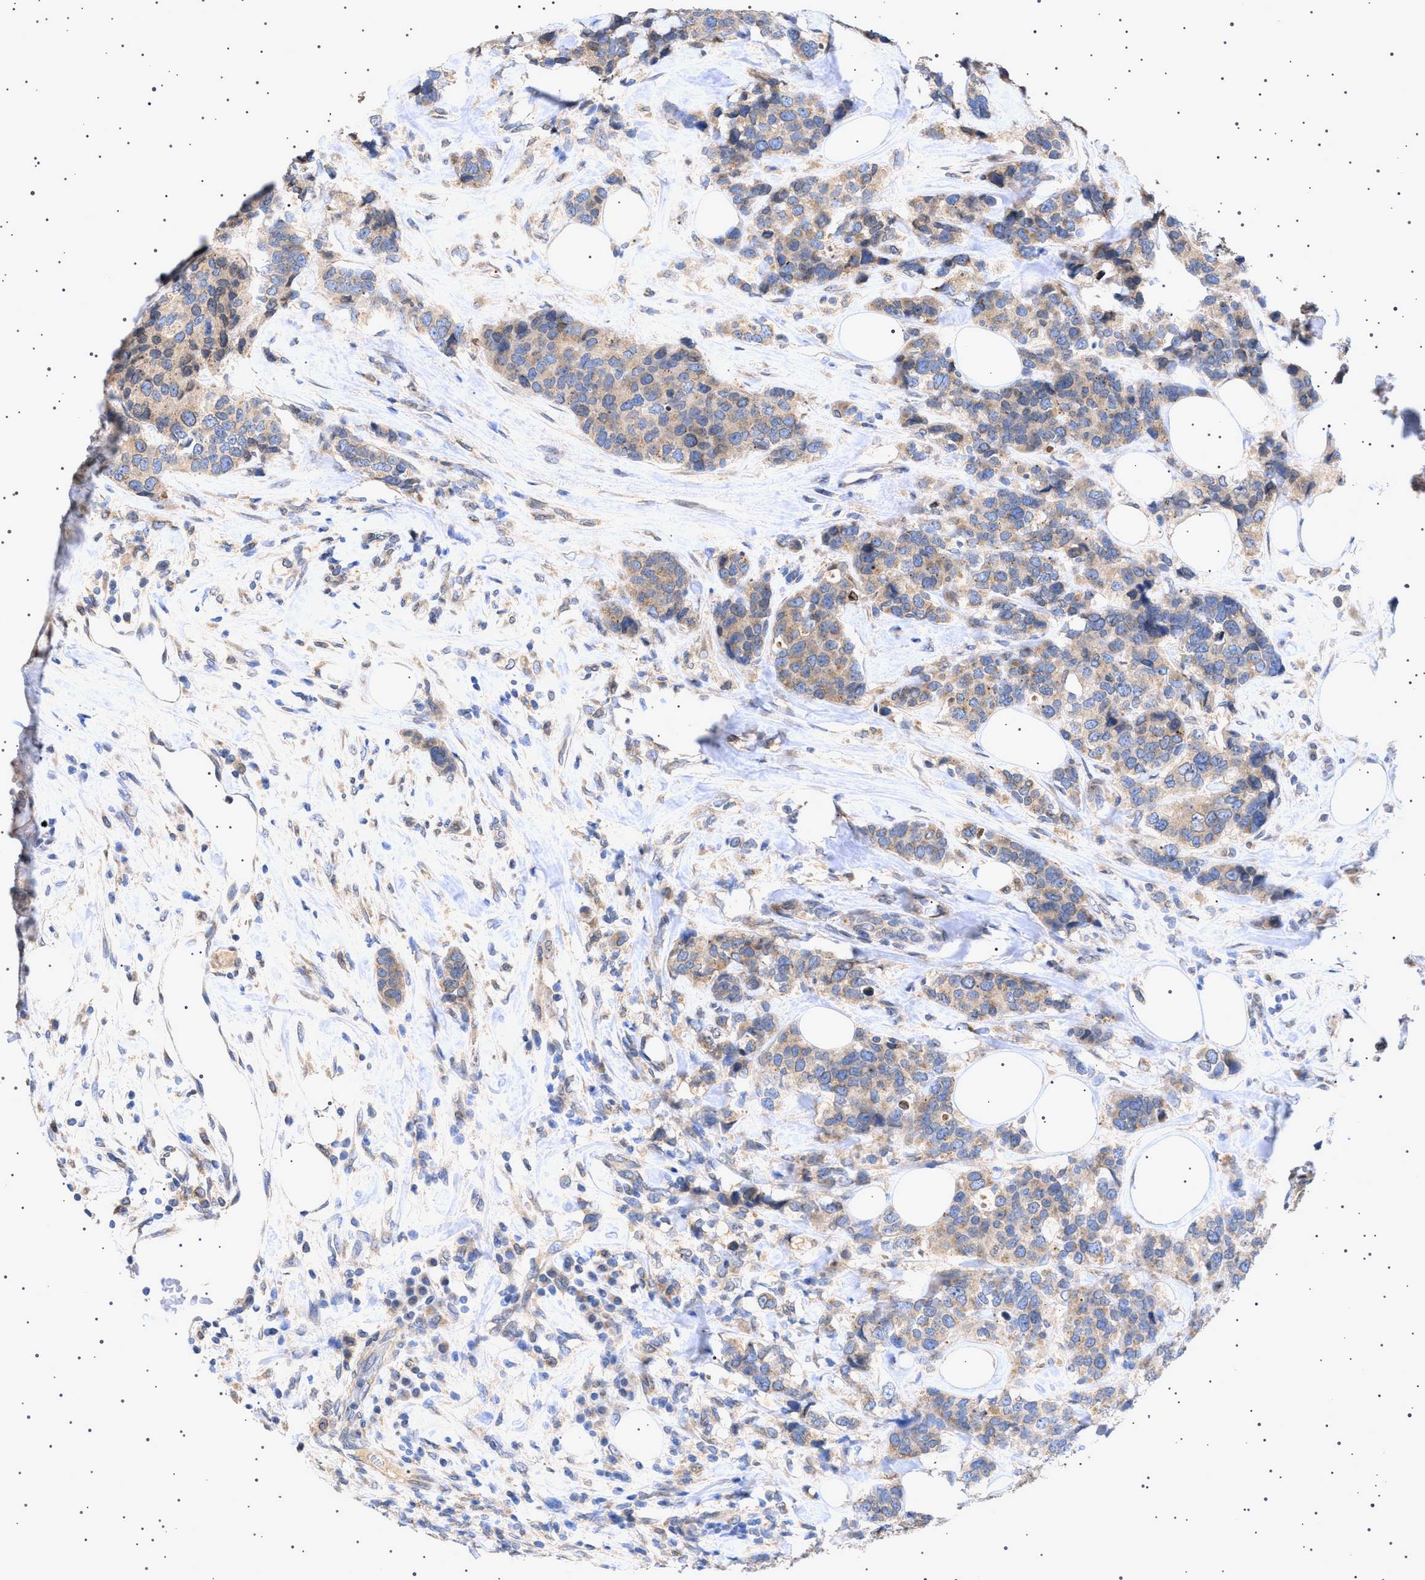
{"staining": {"intensity": "weak", "quantity": ">75%", "location": "cytoplasmic/membranous"}, "tissue": "breast cancer", "cell_type": "Tumor cells", "image_type": "cancer", "snomed": [{"axis": "morphology", "description": "Lobular carcinoma"}, {"axis": "topography", "description": "Breast"}], "caption": "Breast cancer (lobular carcinoma) stained with immunohistochemistry (IHC) reveals weak cytoplasmic/membranous positivity in about >75% of tumor cells. The staining was performed using DAB (3,3'-diaminobenzidine), with brown indicating positive protein expression. Nuclei are stained blue with hematoxylin.", "gene": "NUP93", "patient": {"sex": "female", "age": 59}}